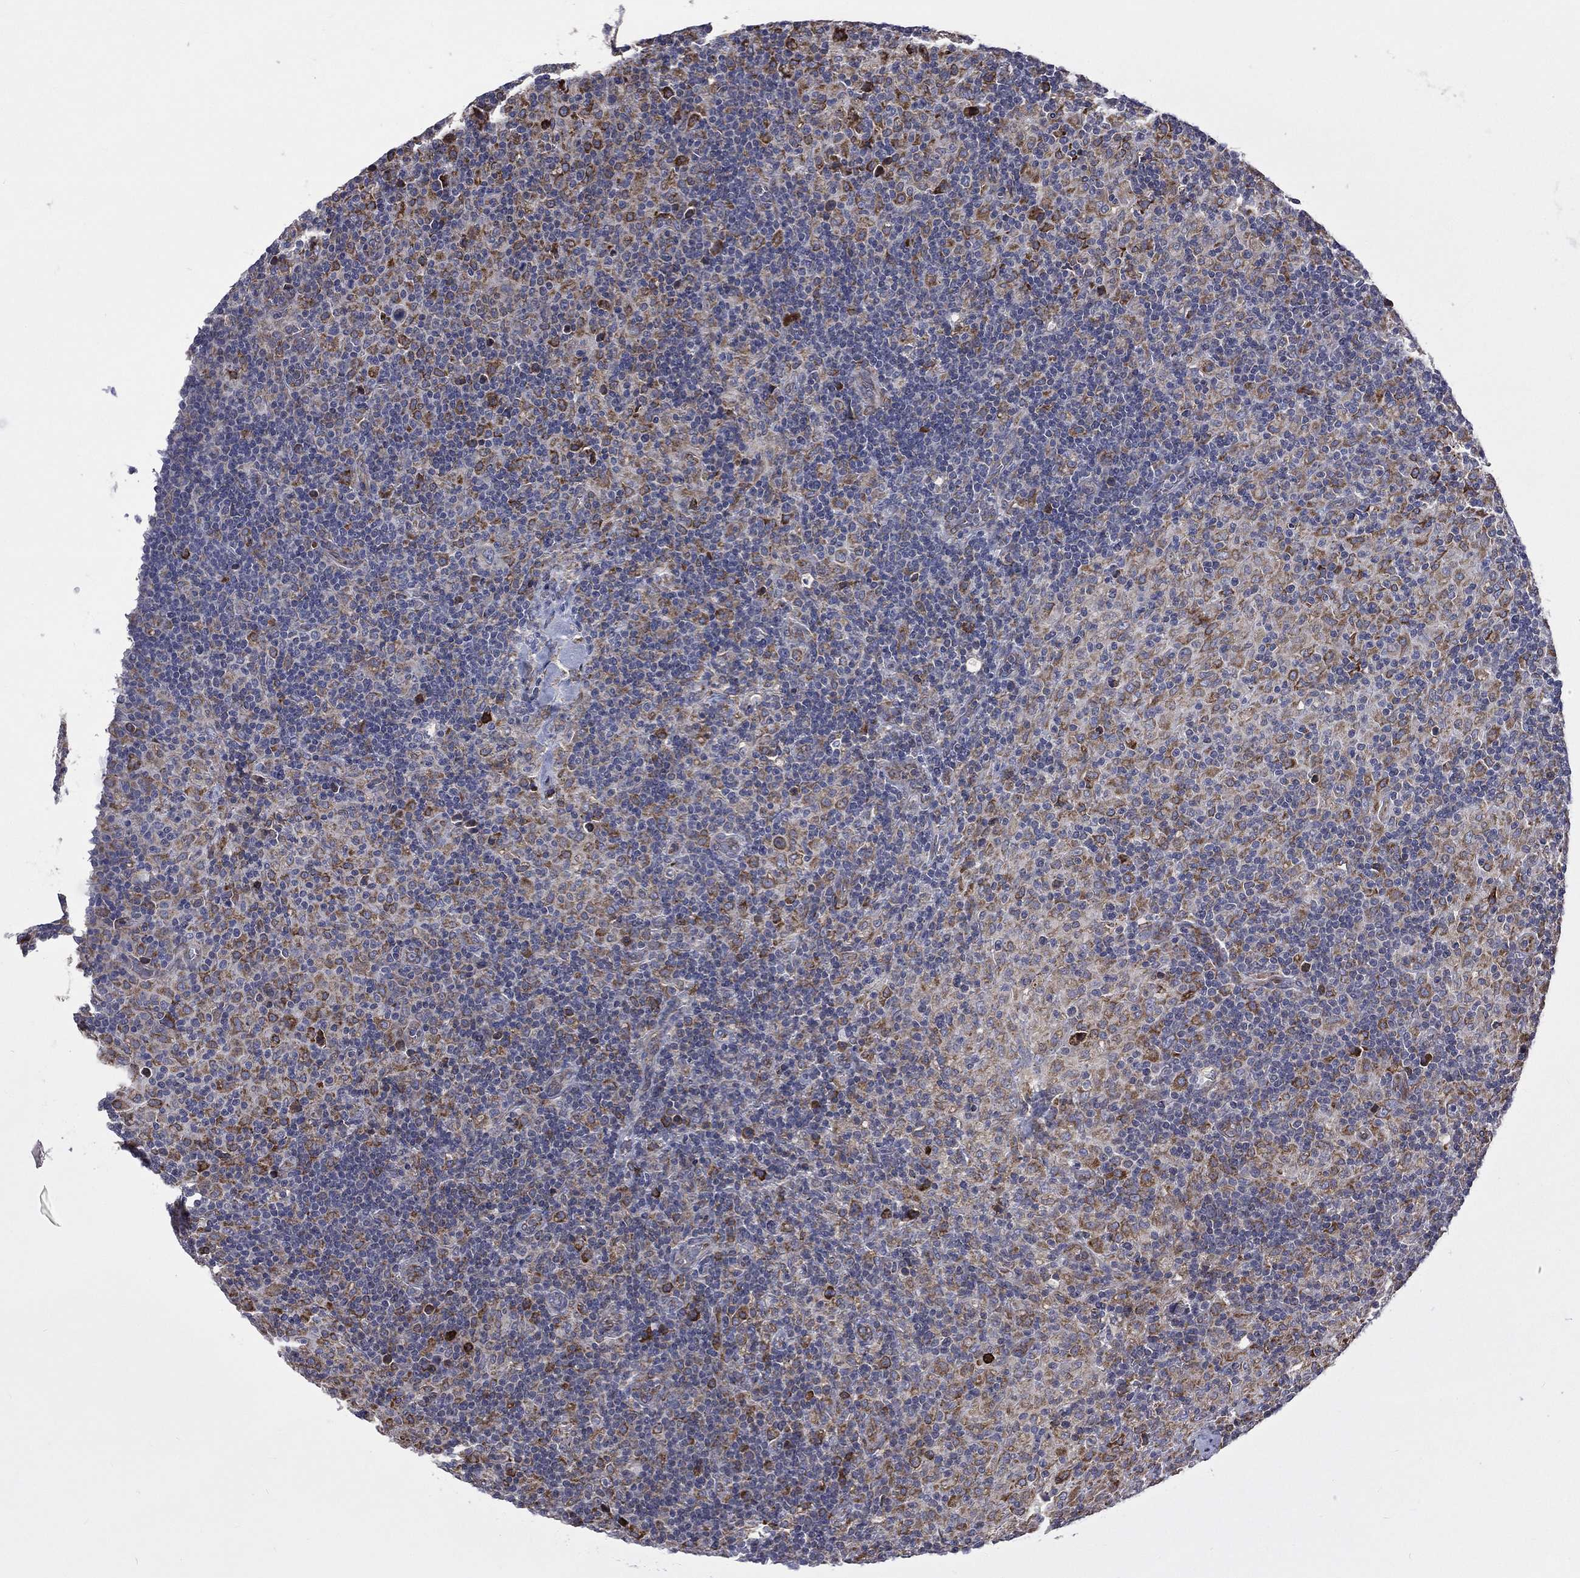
{"staining": {"intensity": "moderate", "quantity": "25%-75%", "location": "cytoplasmic/membranous"}, "tissue": "lymphoma", "cell_type": "Tumor cells", "image_type": "cancer", "snomed": [{"axis": "morphology", "description": "Hodgkin's disease, NOS"}, {"axis": "topography", "description": "Lymph node"}], "caption": "The photomicrograph exhibits staining of Hodgkin's disease, revealing moderate cytoplasmic/membranous protein expression (brown color) within tumor cells.", "gene": "C20orf96", "patient": {"sex": "male", "age": 70}}